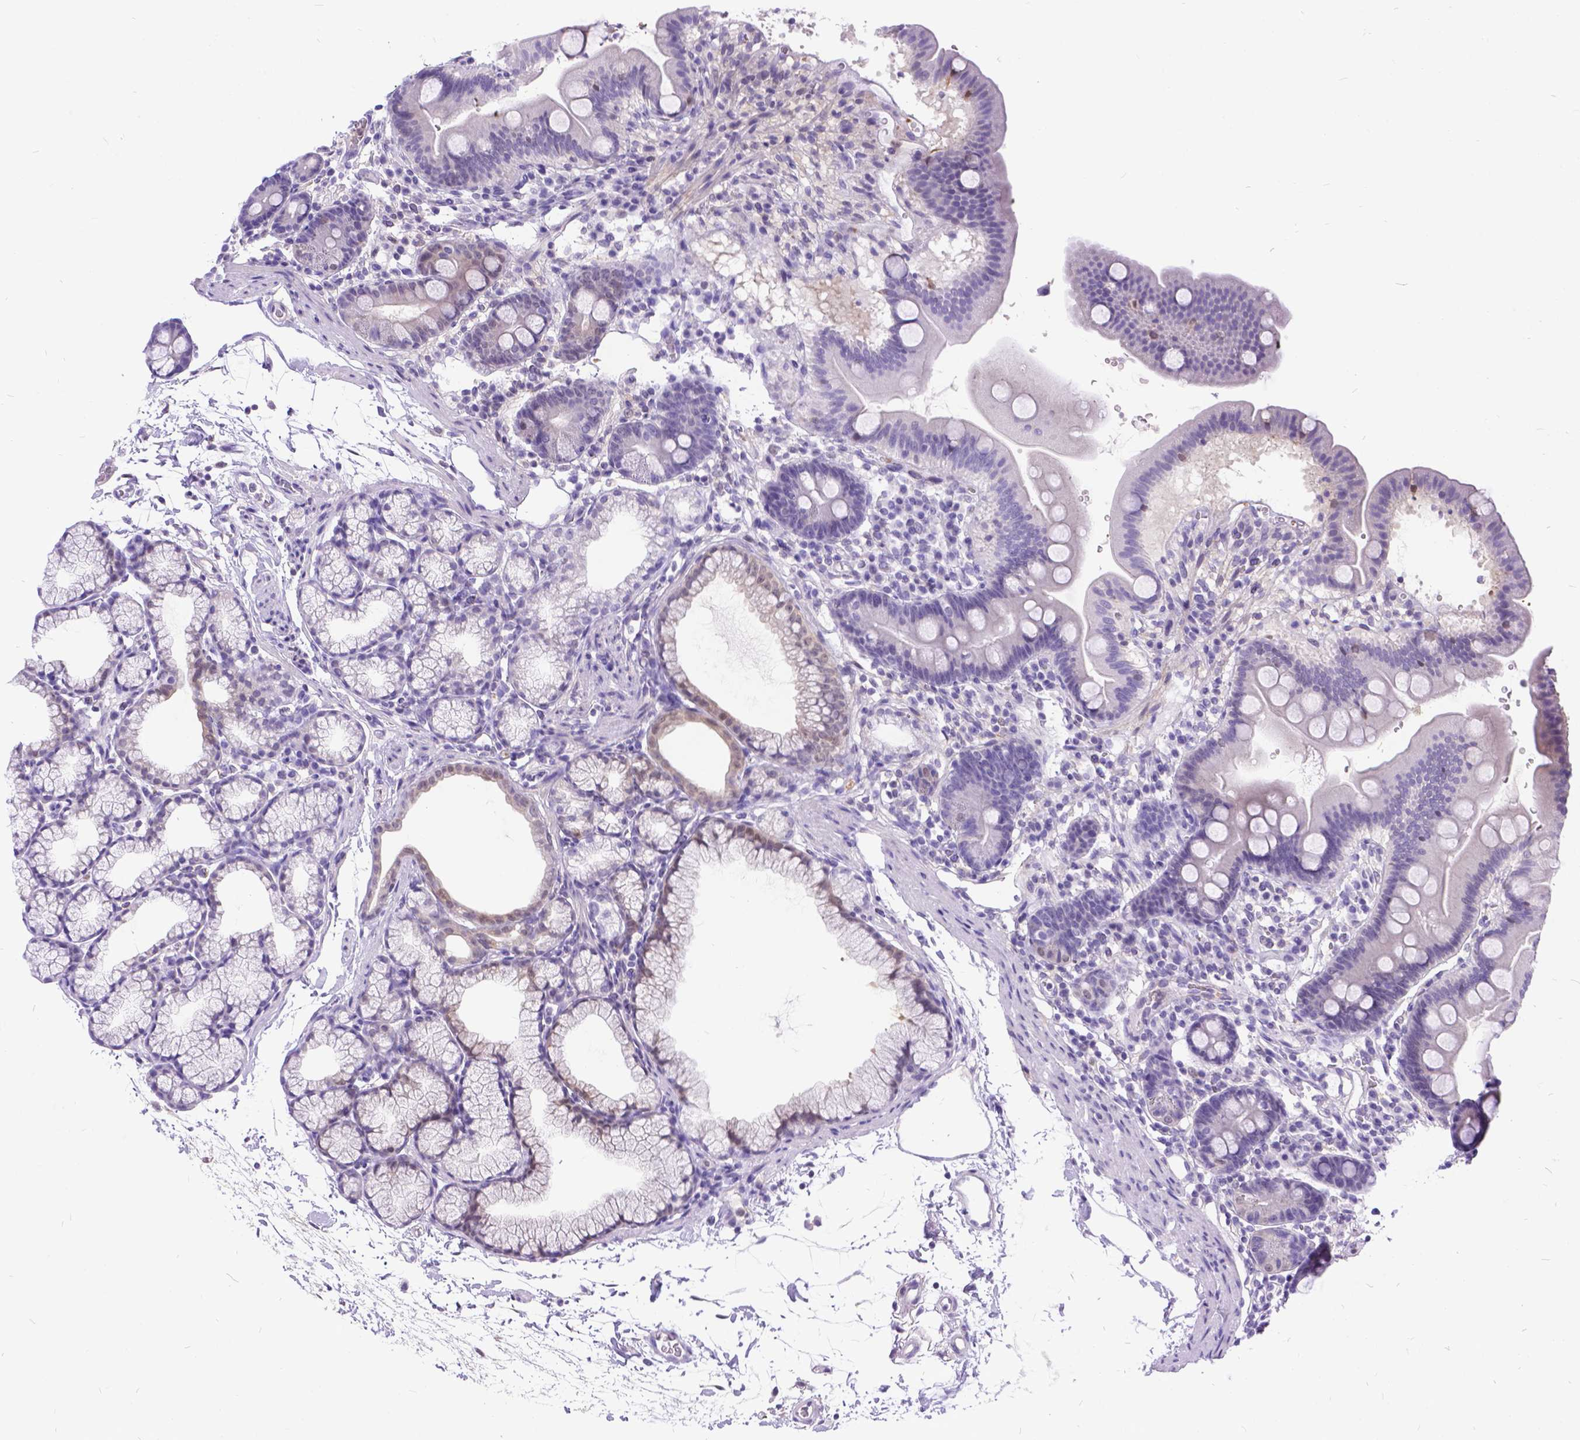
{"staining": {"intensity": "weak", "quantity": "<25%", "location": "cytoplasmic/membranous,nuclear"}, "tissue": "duodenum", "cell_type": "Glandular cells", "image_type": "normal", "snomed": [{"axis": "morphology", "description": "Normal tissue, NOS"}, {"axis": "topography", "description": "Duodenum"}], "caption": "The histopathology image shows no staining of glandular cells in unremarkable duodenum.", "gene": "TMEM169", "patient": {"sex": "male", "age": 59}}